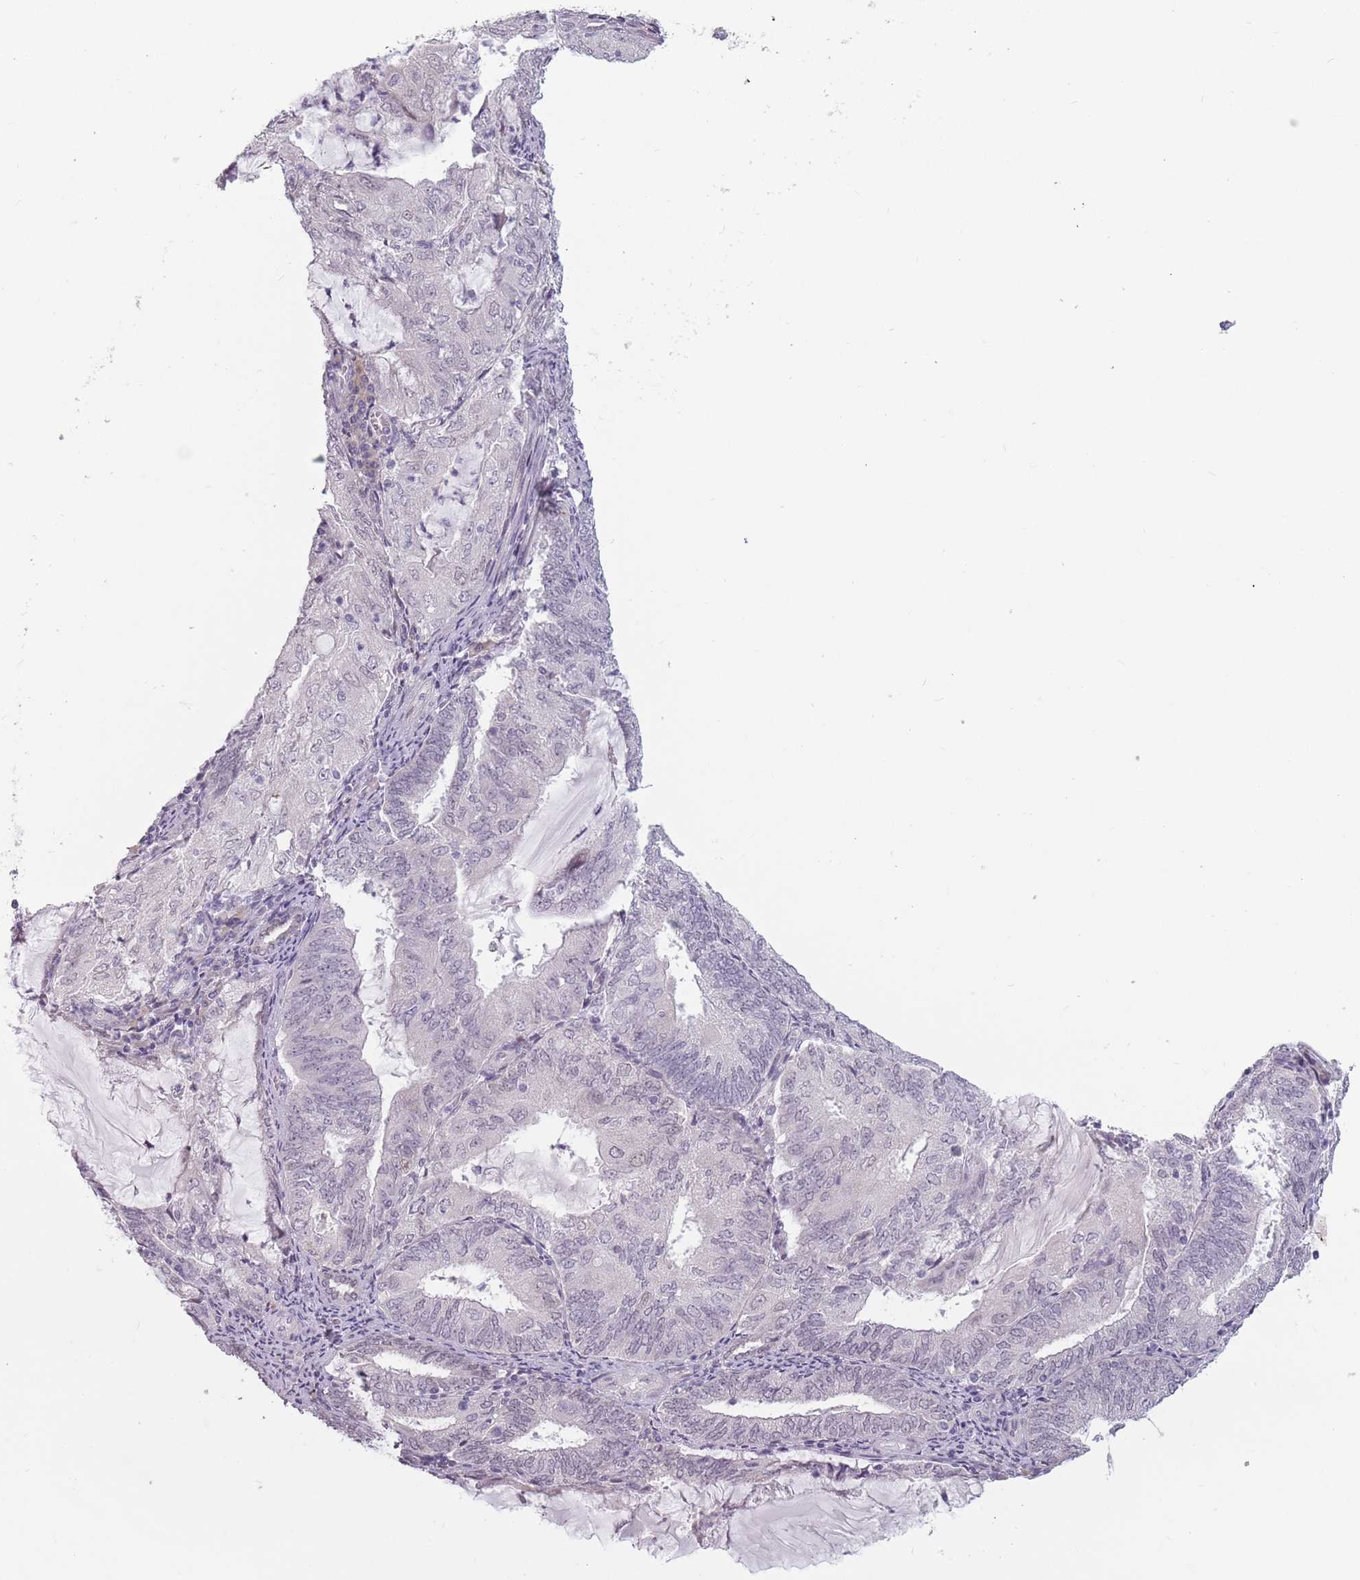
{"staining": {"intensity": "negative", "quantity": "none", "location": "none"}, "tissue": "endometrial cancer", "cell_type": "Tumor cells", "image_type": "cancer", "snomed": [{"axis": "morphology", "description": "Adenocarcinoma, NOS"}, {"axis": "topography", "description": "Endometrium"}], "caption": "Tumor cells show no significant positivity in endometrial cancer (adenocarcinoma).", "gene": "PTCHD1", "patient": {"sex": "female", "age": 81}}